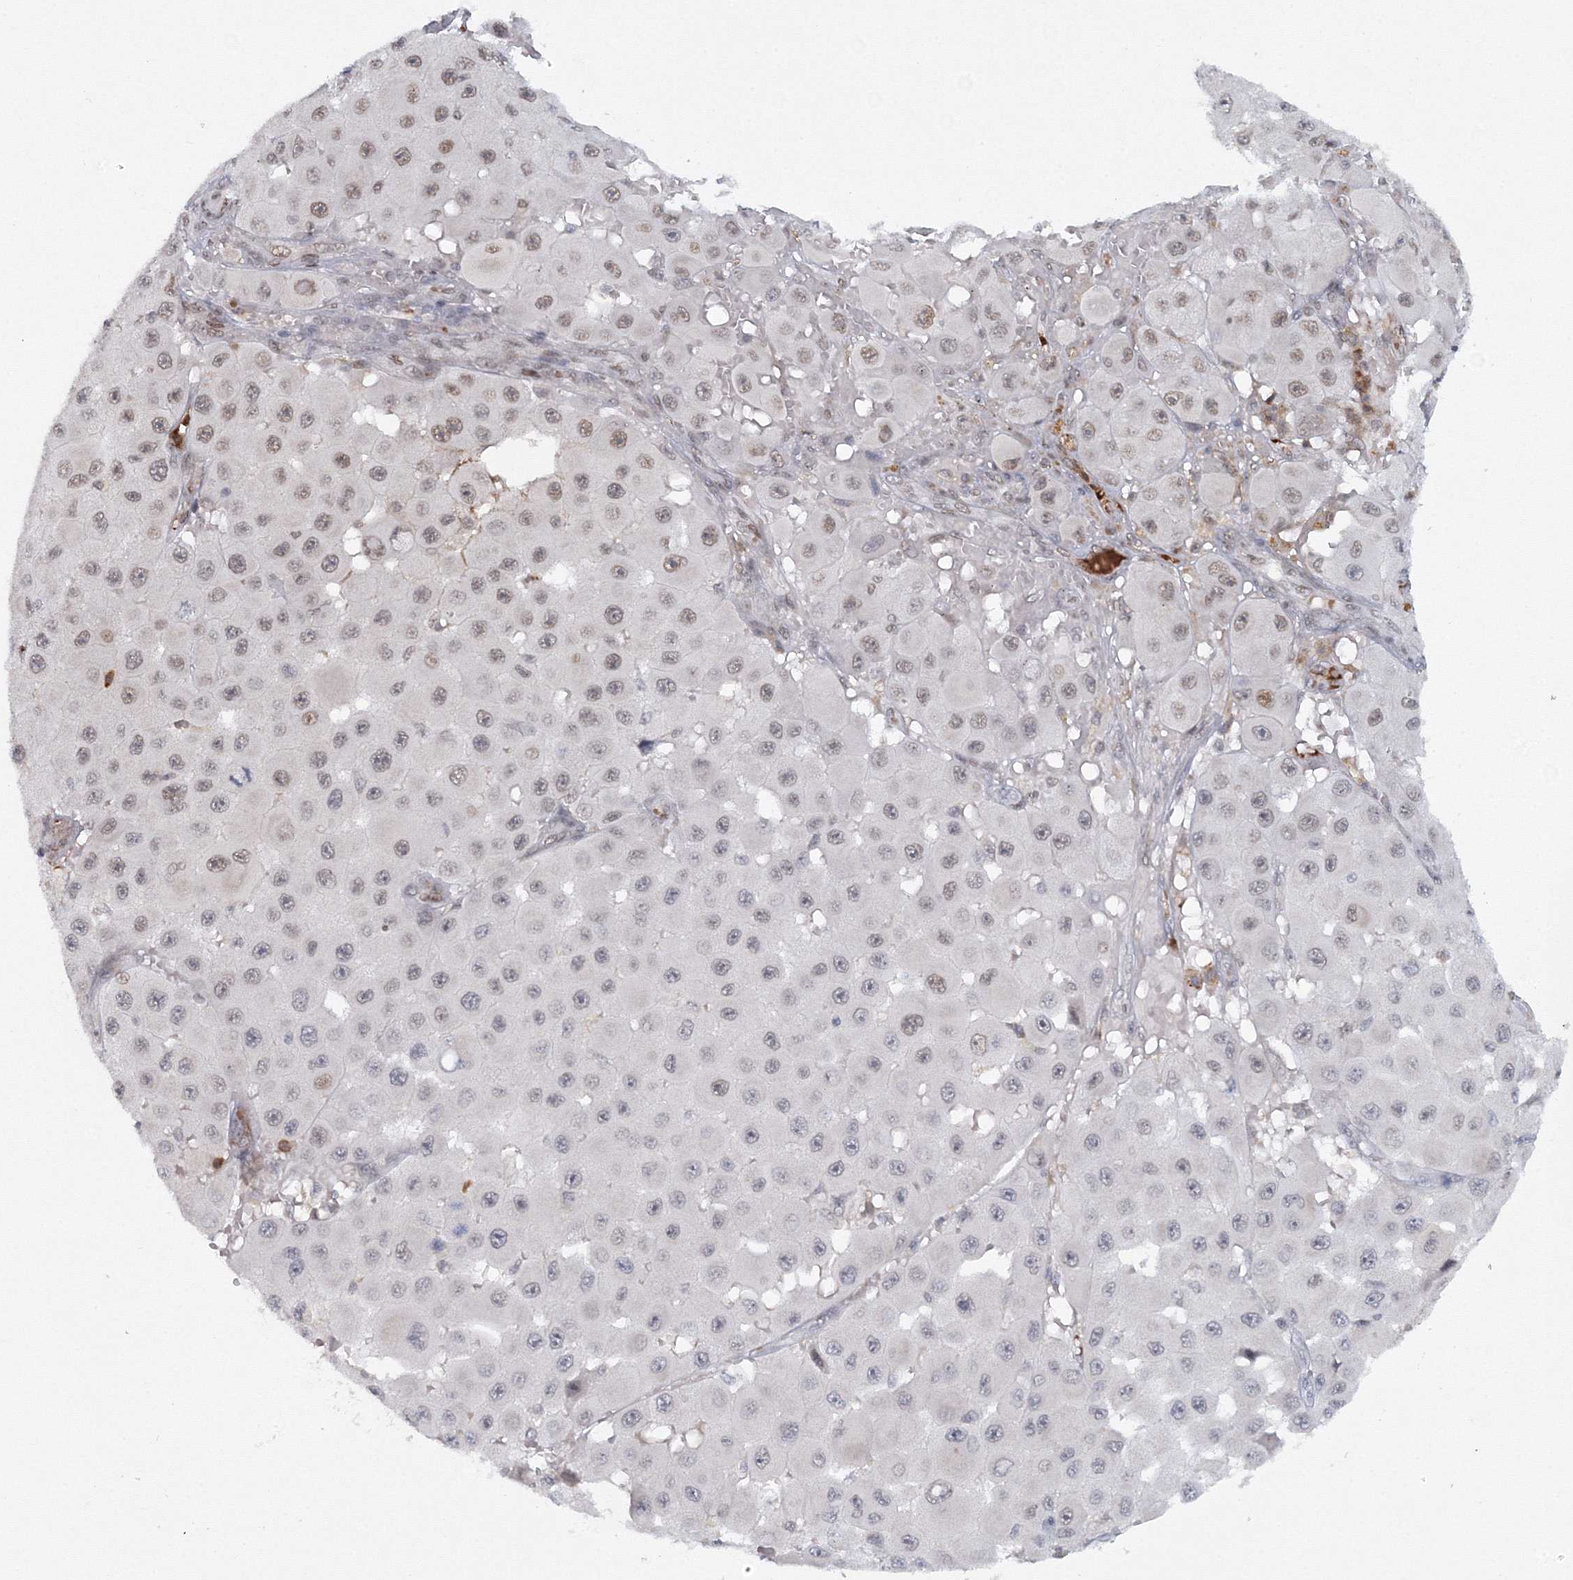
{"staining": {"intensity": "moderate", "quantity": ">75%", "location": "nuclear"}, "tissue": "melanoma", "cell_type": "Tumor cells", "image_type": "cancer", "snomed": [{"axis": "morphology", "description": "Malignant melanoma, NOS"}, {"axis": "topography", "description": "Skin"}], "caption": "Approximately >75% of tumor cells in melanoma reveal moderate nuclear protein expression as visualized by brown immunohistochemical staining.", "gene": "C3orf33", "patient": {"sex": "female", "age": 81}}